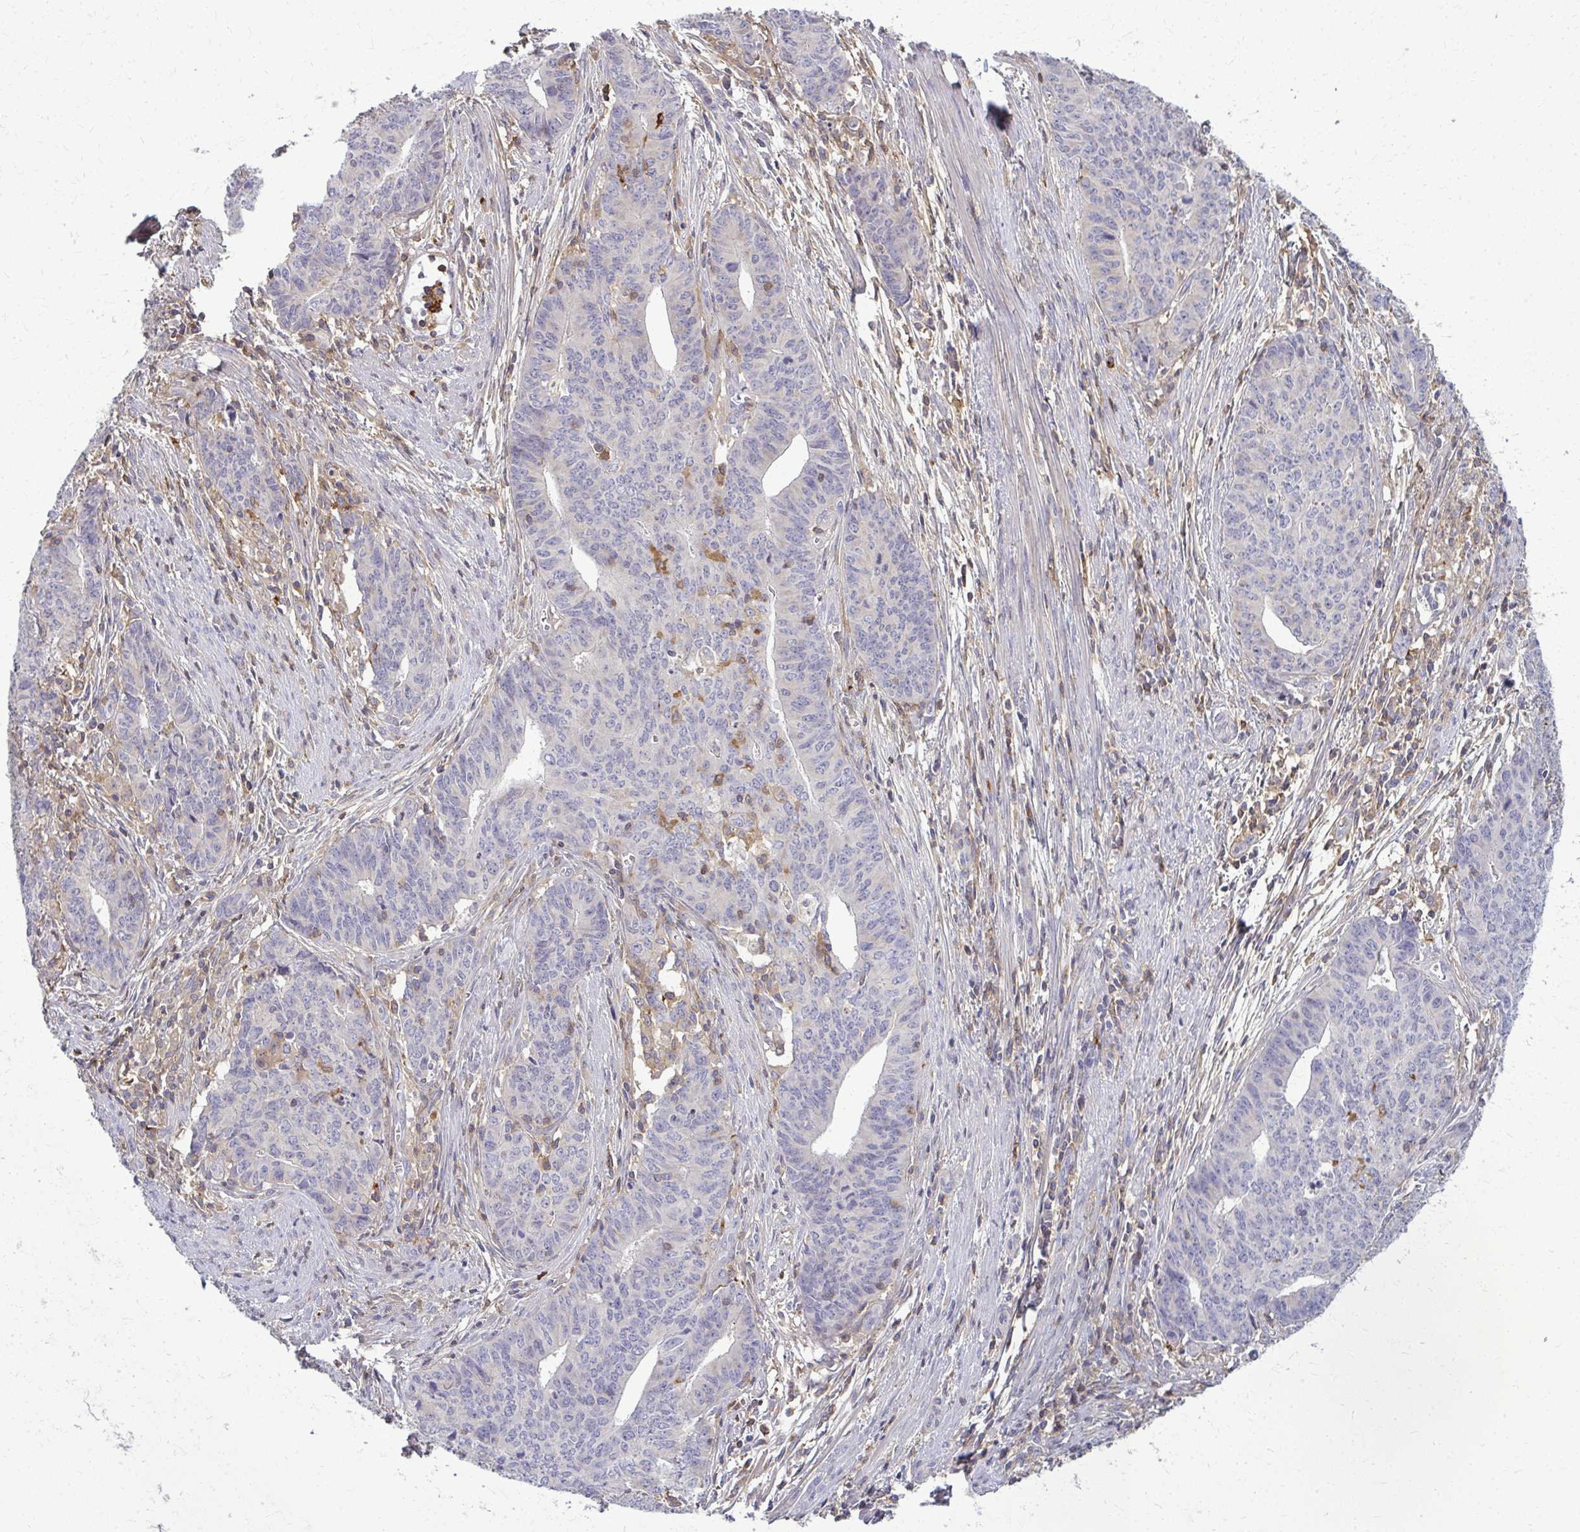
{"staining": {"intensity": "negative", "quantity": "none", "location": "none"}, "tissue": "endometrial cancer", "cell_type": "Tumor cells", "image_type": "cancer", "snomed": [{"axis": "morphology", "description": "Adenocarcinoma, NOS"}, {"axis": "topography", "description": "Endometrium"}], "caption": "This is a image of IHC staining of endometrial cancer, which shows no staining in tumor cells. (Brightfield microscopy of DAB (3,3'-diaminobenzidine) immunohistochemistry at high magnification).", "gene": "AP5M1", "patient": {"sex": "female", "age": 59}}